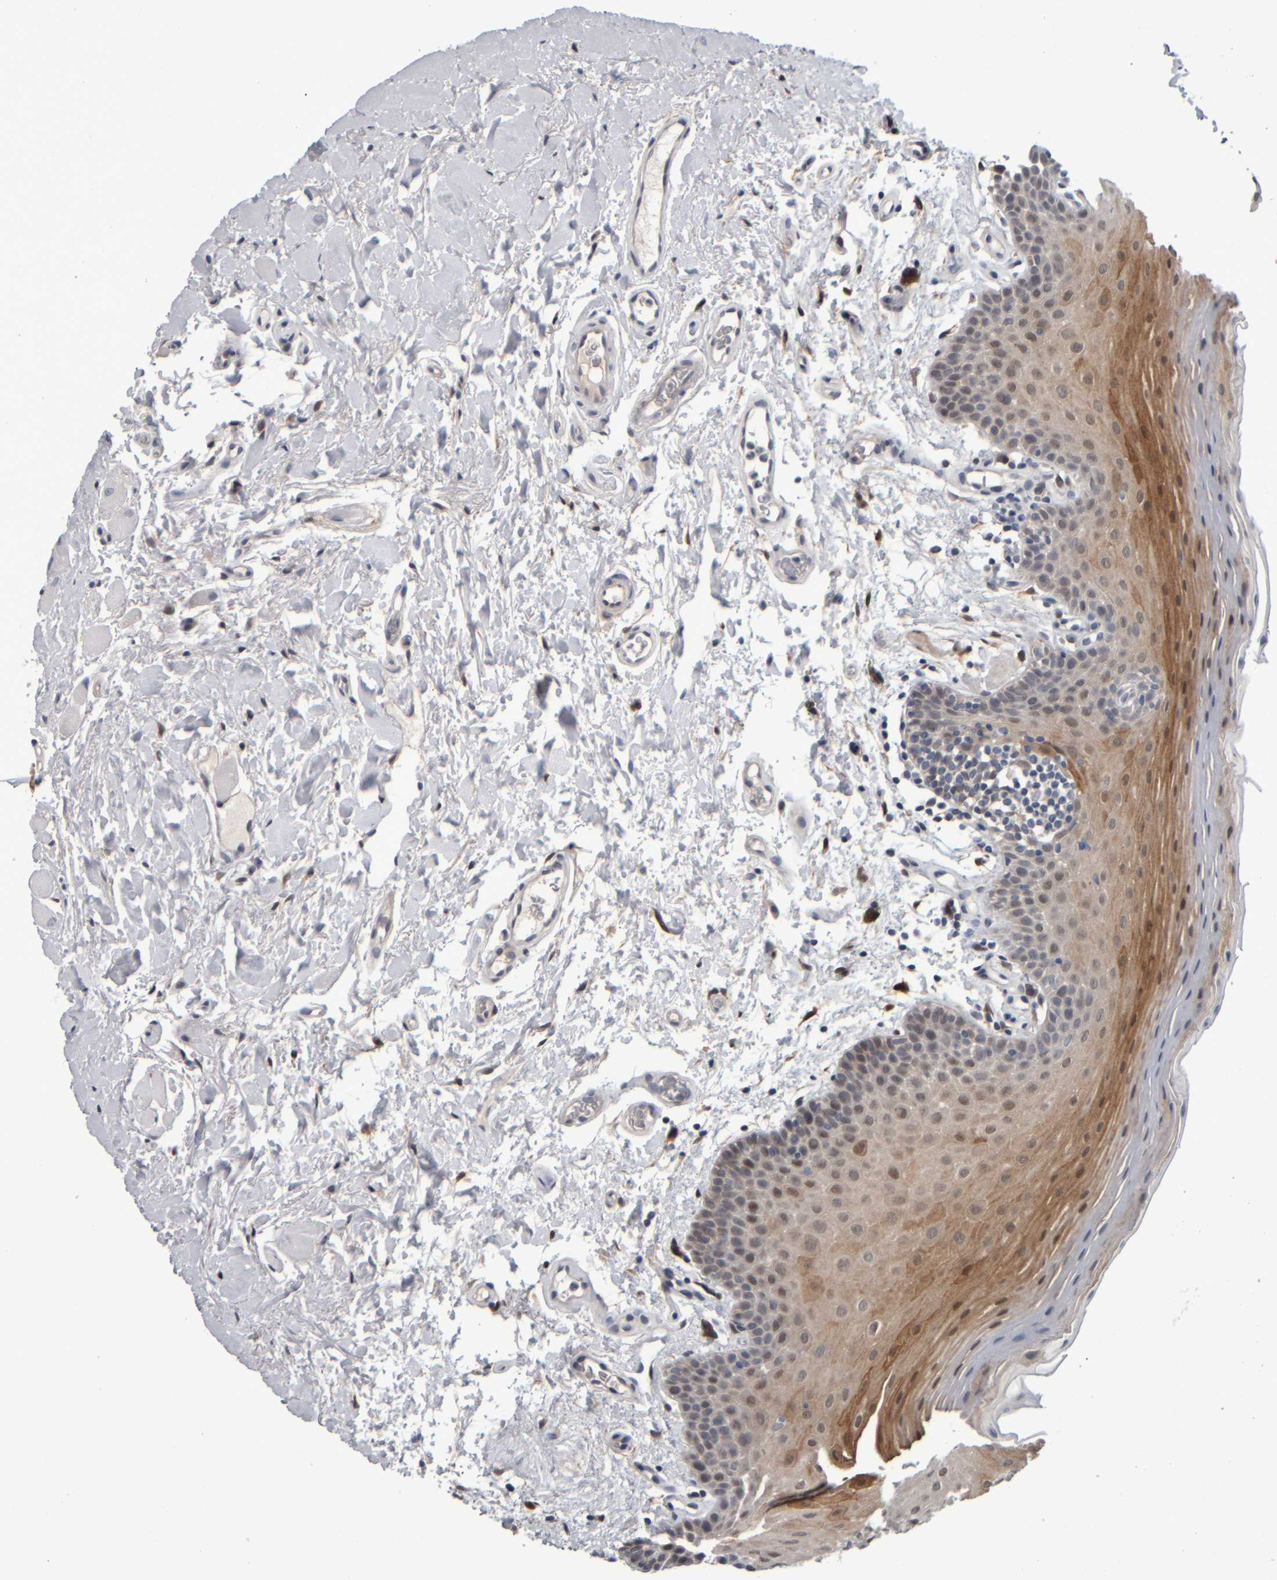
{"staining": {"intensity": "moderate", "quantity": ">75%", "location": "cytoplasmic/membranous"}, "tissue": "oral mucosa", "cell_type": "Squamous epithelial cells", "image_type": "normal", "snomed": [{"axis": "morphology", "description": "Normal tissue, NOS"}, {"axis": "topography", "description": "Oral tissue"}], "caption": "Protein analysis of unremarkable oral mucosa demonstrates moderate cytoplasmic/membranous positivity in approximately >75% of squamous epithelial cells. Using DAB (brown) and hematoxylin (blue) stains, captured at high magnification using brightfield microscopy.", "gene": "COL14A1", "patient": {"sex": "male", "age": 62}}